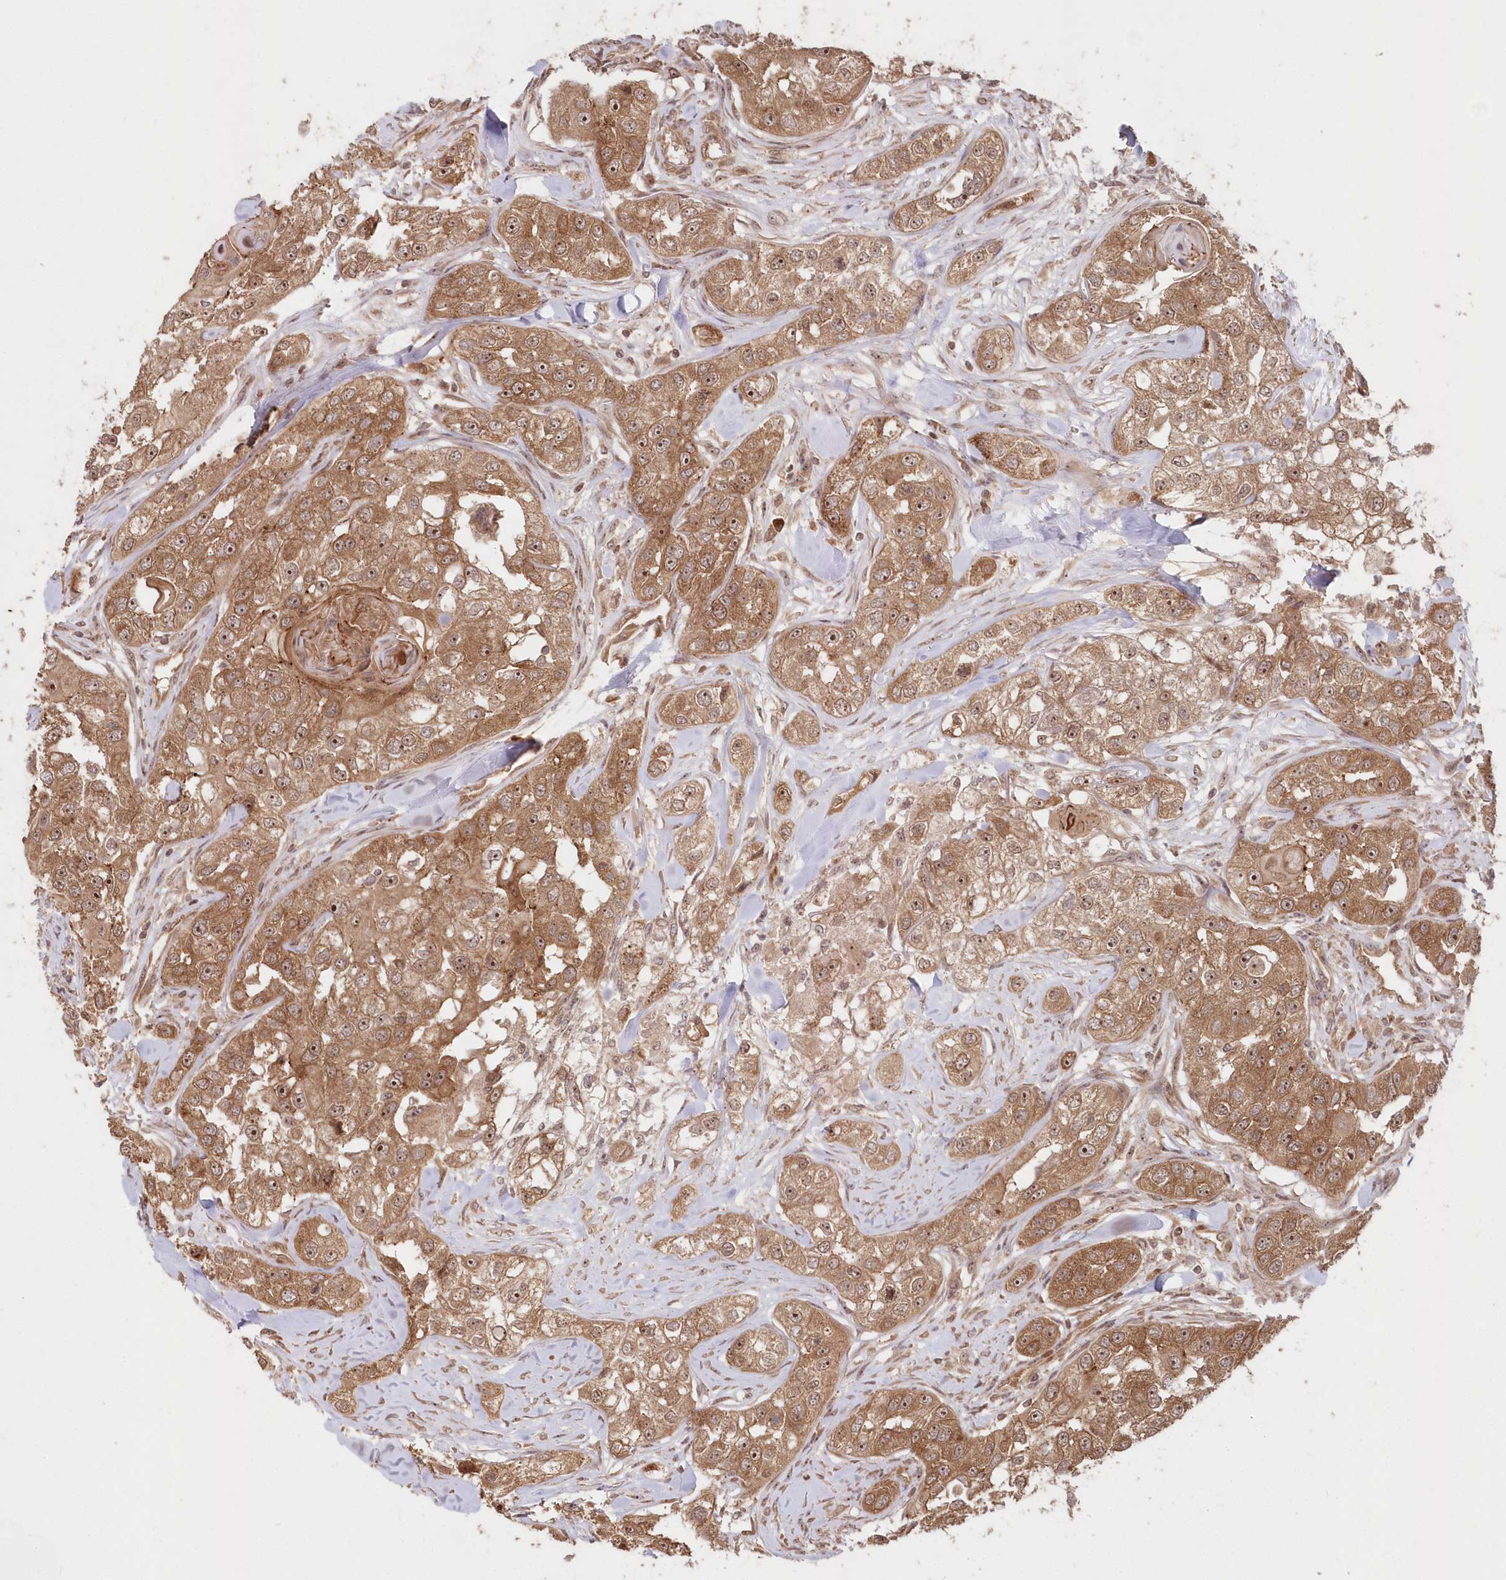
{"staining": {"intensity": "moderate", "quantity": ">75%", "location": "cytoplasmic/membranous,nuclear"}, "tissue": "head and neck cancer", "cell_type": "Tumor cells", "image_type": "cancer", "snomed": [{"axis": "morphology", "description": "Normal tissue, NOS"}, {"axis": "morphology", "description": "Squamous cell carcinoma, NOS"}, {"axis": "topography", "description": "Skeletal muscle"}, {"axis": "topography", "description": "Head-Neck"}], "caption": "A brown stain labels moderate cytoplasmic/membranous and nuclear positivity of a protein in head and neck cancer (squamous cell carcinoma) tumor cells.", "gene": "SERINC1", "patient": {"sex": "male", "age": 51}}